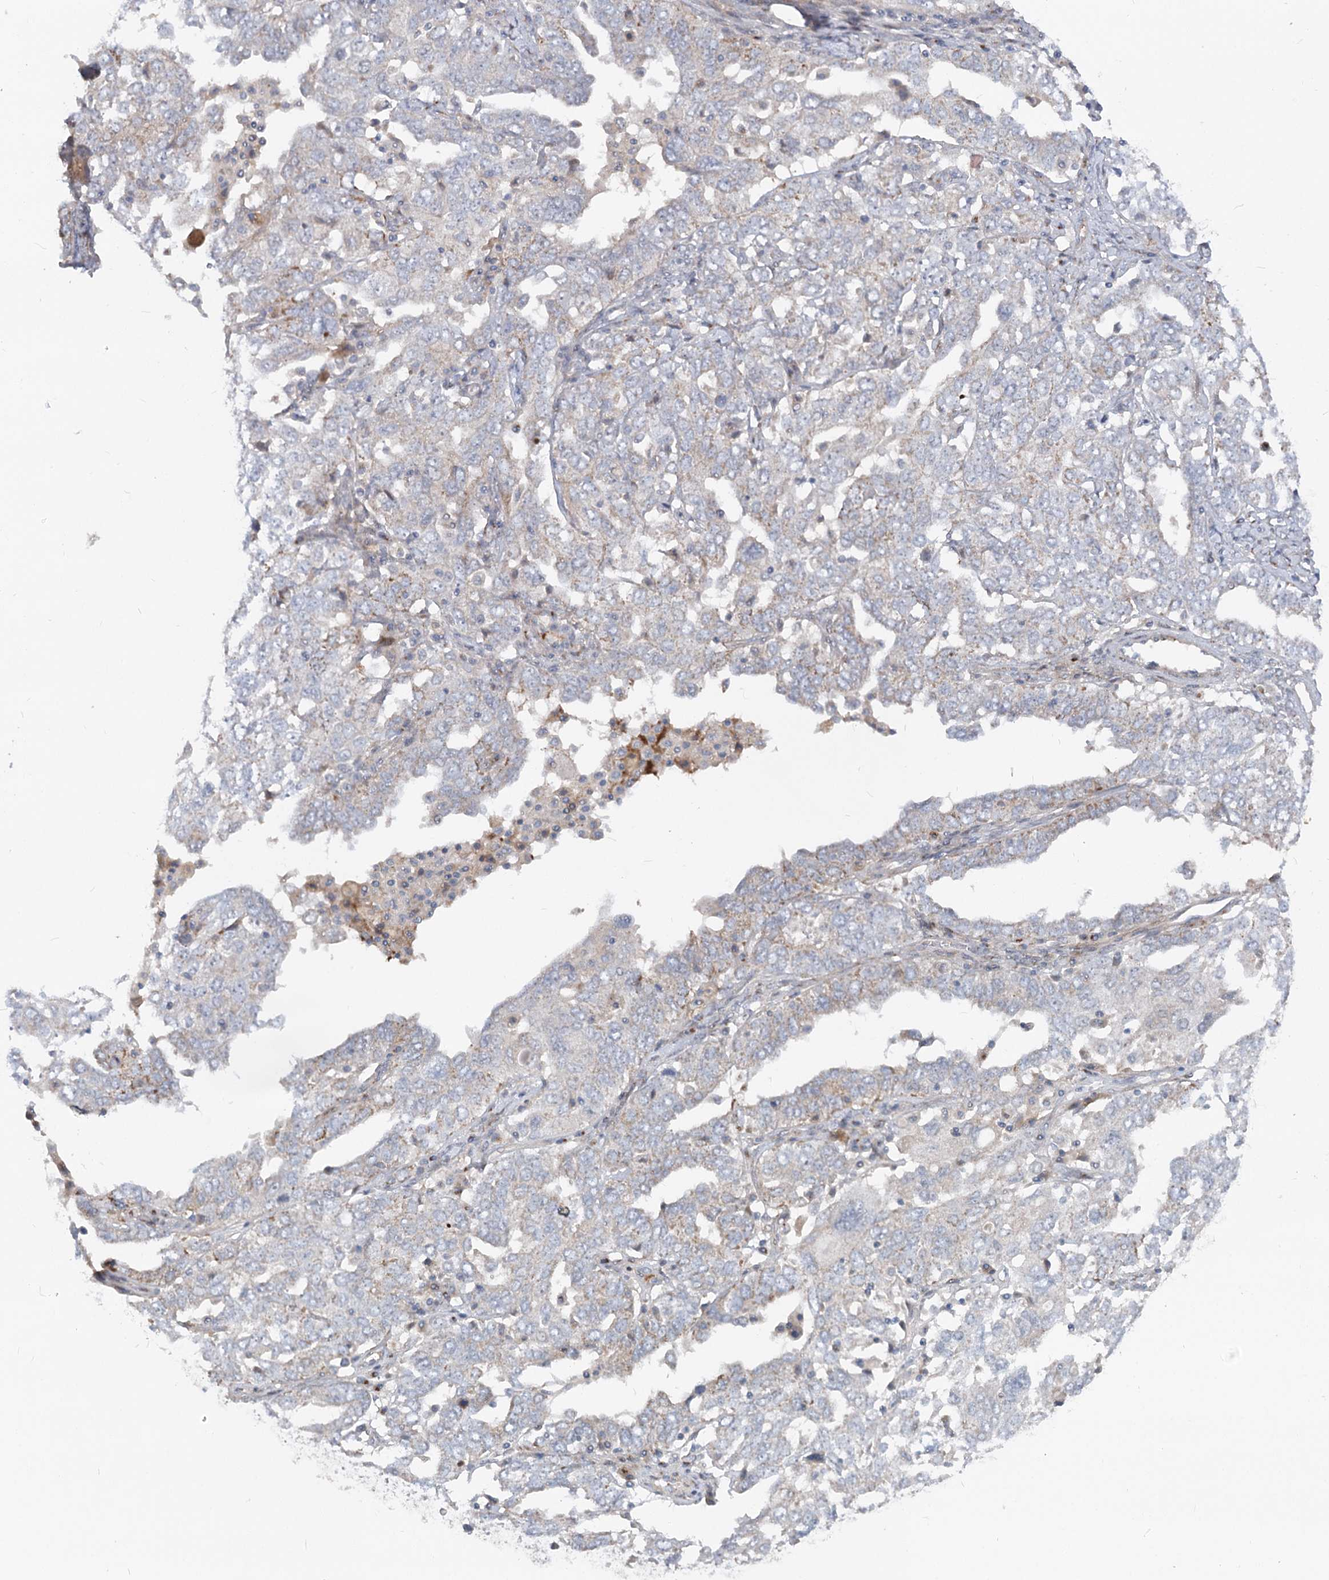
{"staining": {"intensity": "weak", "quantity": "<25%", "location": "cytoplasmic/membranous"}, "tissue": "ovarian cancer", "cell_type": "Tumor cells", "image_type": "cancer", "snomed": [{"axis": "morphology", "description": "Carcinoma, endometroid"}, {"axis": "topography", "description": "Ovary"}], "caption": "Protein analysis of ovarian cancer exhibits no significant positivity in tumor cells.", "gene": "FGF19", "patient": {"sex": "female", "age": 62}}